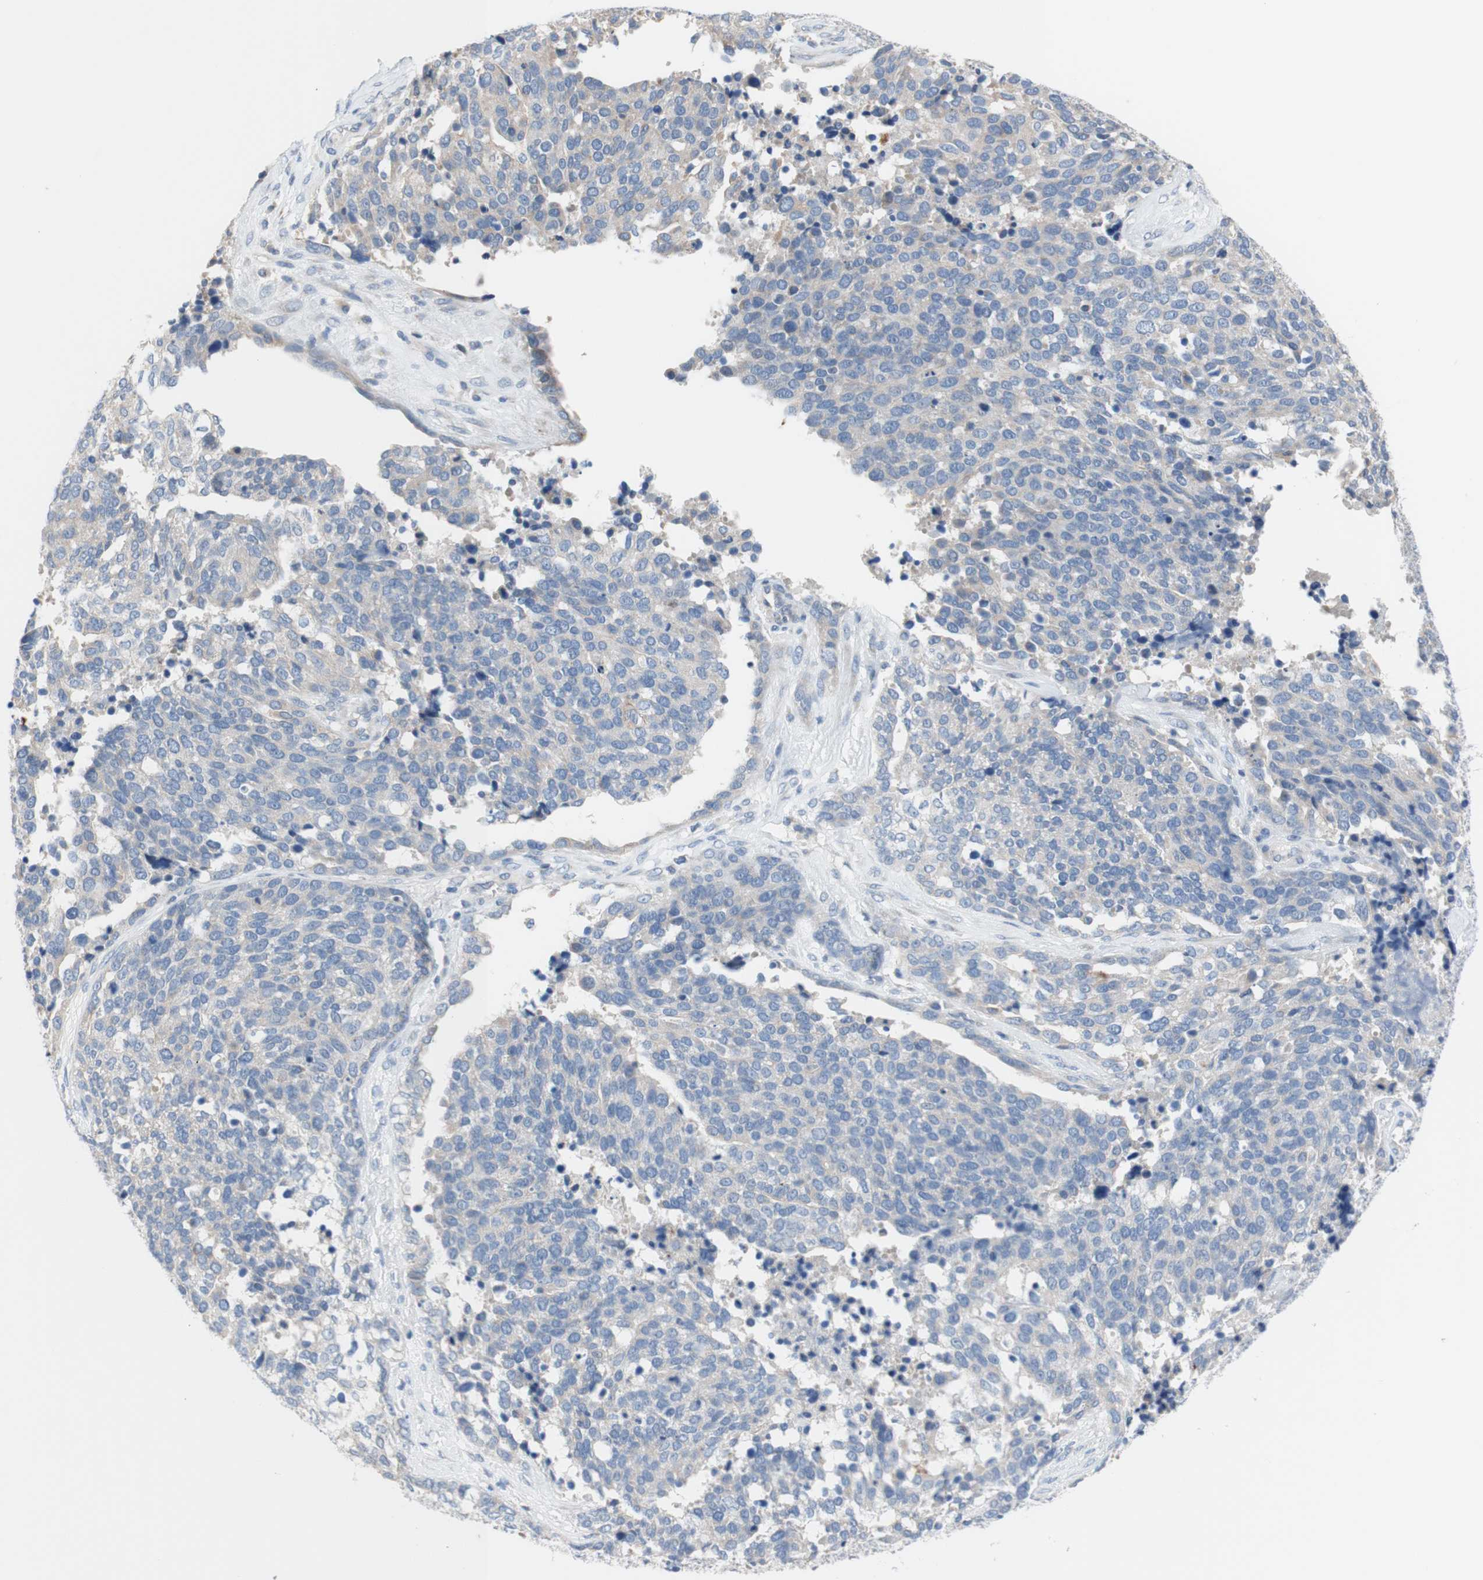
{"staining": {"intensity": "negative", "quantity": "none", "location": "none"}, "tissue": "ovarian cancer", "cell_type": "Tumor cells", "image_type": "cancer", "snomed": [{"axis": "morphology", "description": "Cystadenocarcinoma, serous, NOS"}, {"axis": "topography", "description": "Ovary"}], "caption": "The histopathology image demonstrates no staining of tumor cells in ovarian cancer. The staining was performed using DAB (3,3'-diaminobenzidine) to visualize the protein expression in brown, while the nuclei were stained in blue with hematoxylin (Magnification: 20x).", "gene": "F3", "patient": {"sex": "female", "age": 44}}